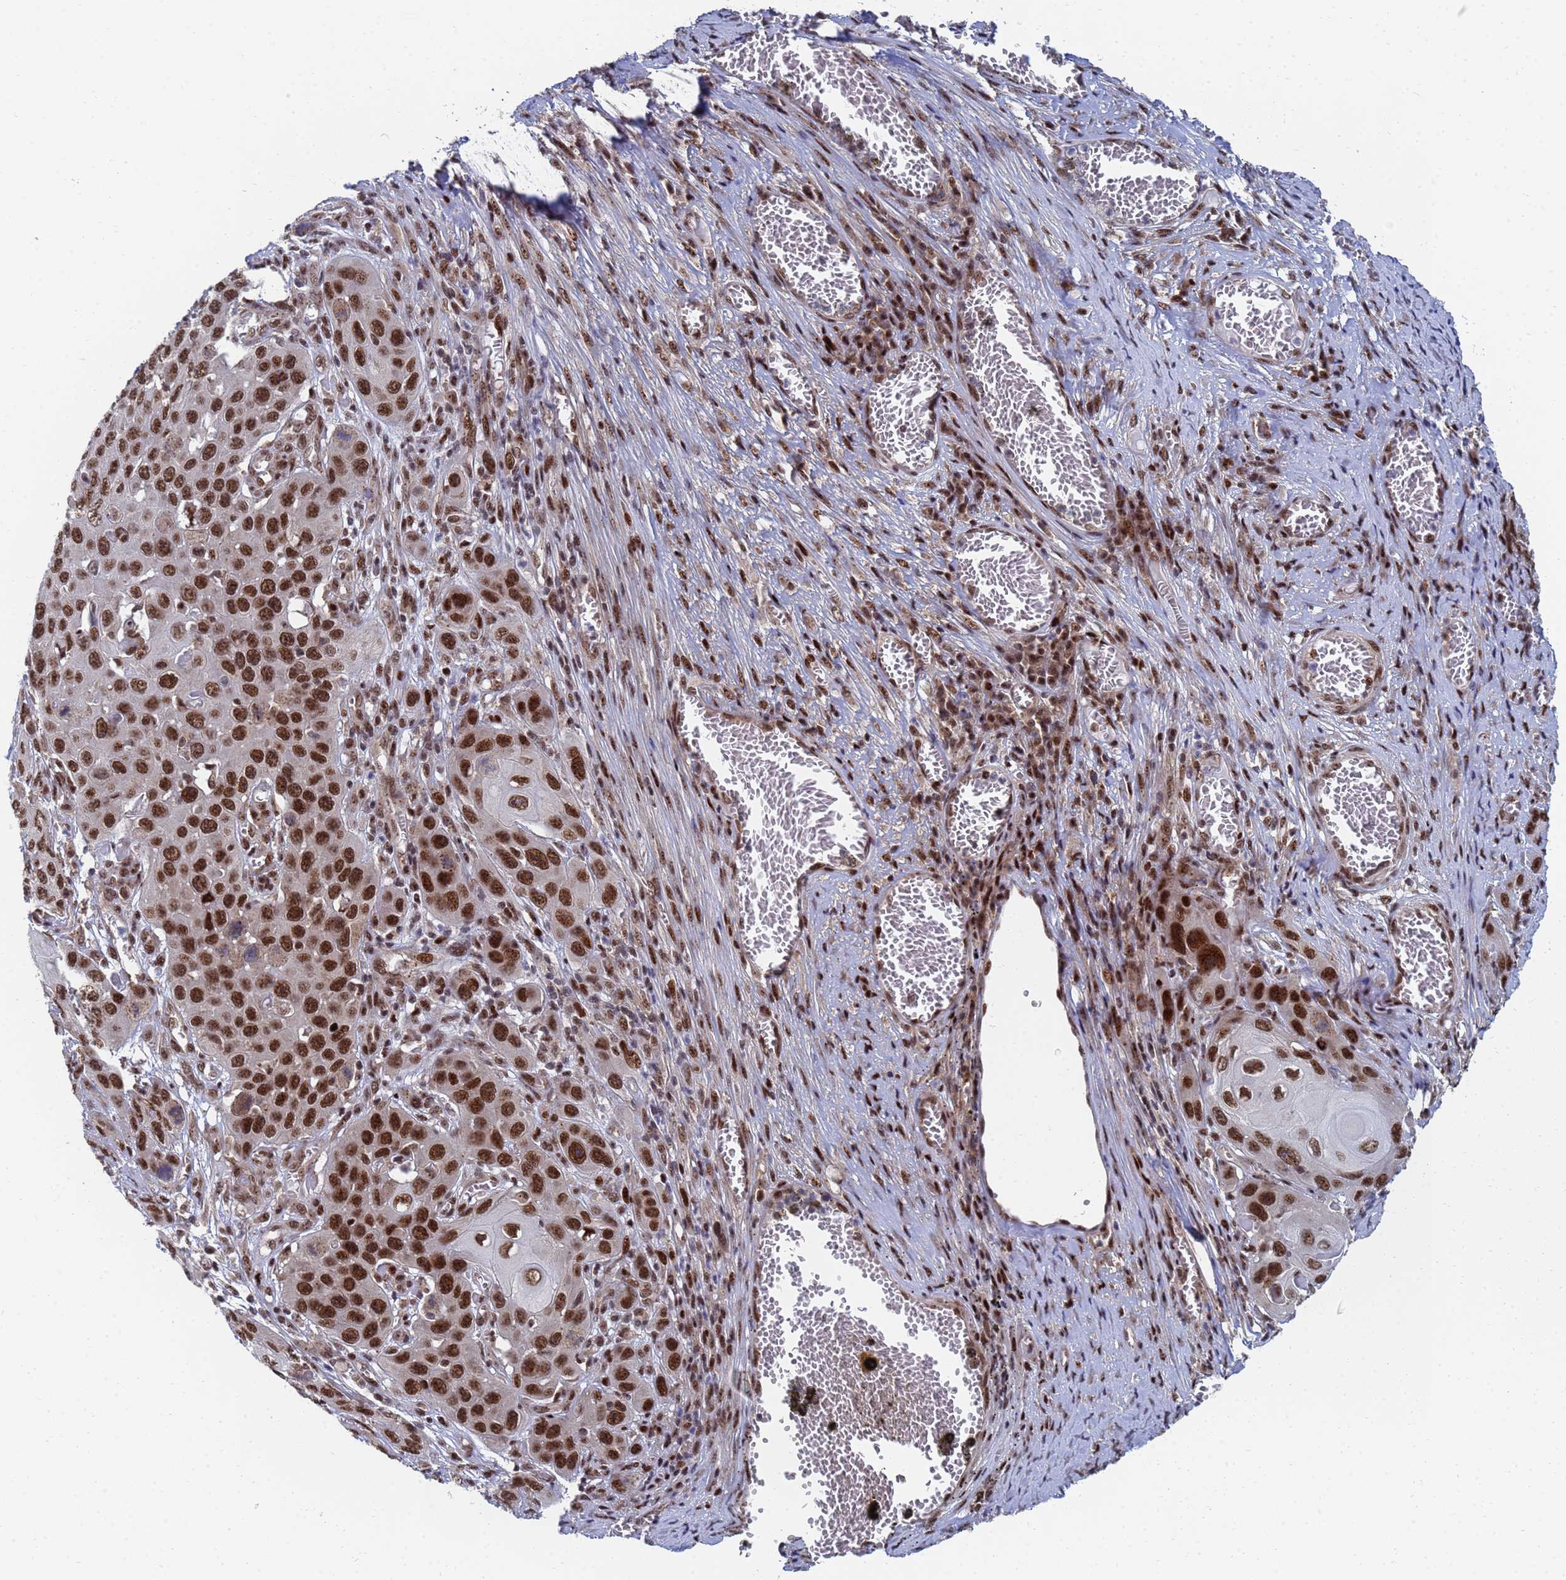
{"staining": {"intensity": "strong", "quantity": ">75%", "location": "nuclear"}, "tissue": "skin cancer", "cell_type": "Tumor cells", "image_type": "cancer", "snomed": [{"axis": "morphology", "description": "Squamous cell carcinoma, NOS"}, {"axis": "topography", "description": "Skin"}], "caption": "Immunohistochemical staining of human skin cancer reveals high levels of strong nuclear protein expression in approximately >75% of tumor cells. The staining is performed using DAB brown chromogen to label protein expression. The nuclei are counter-stained blue using hematoxylin.", "gene": "AP5Z1", "patient": {"sex": "male", "age": 55}}